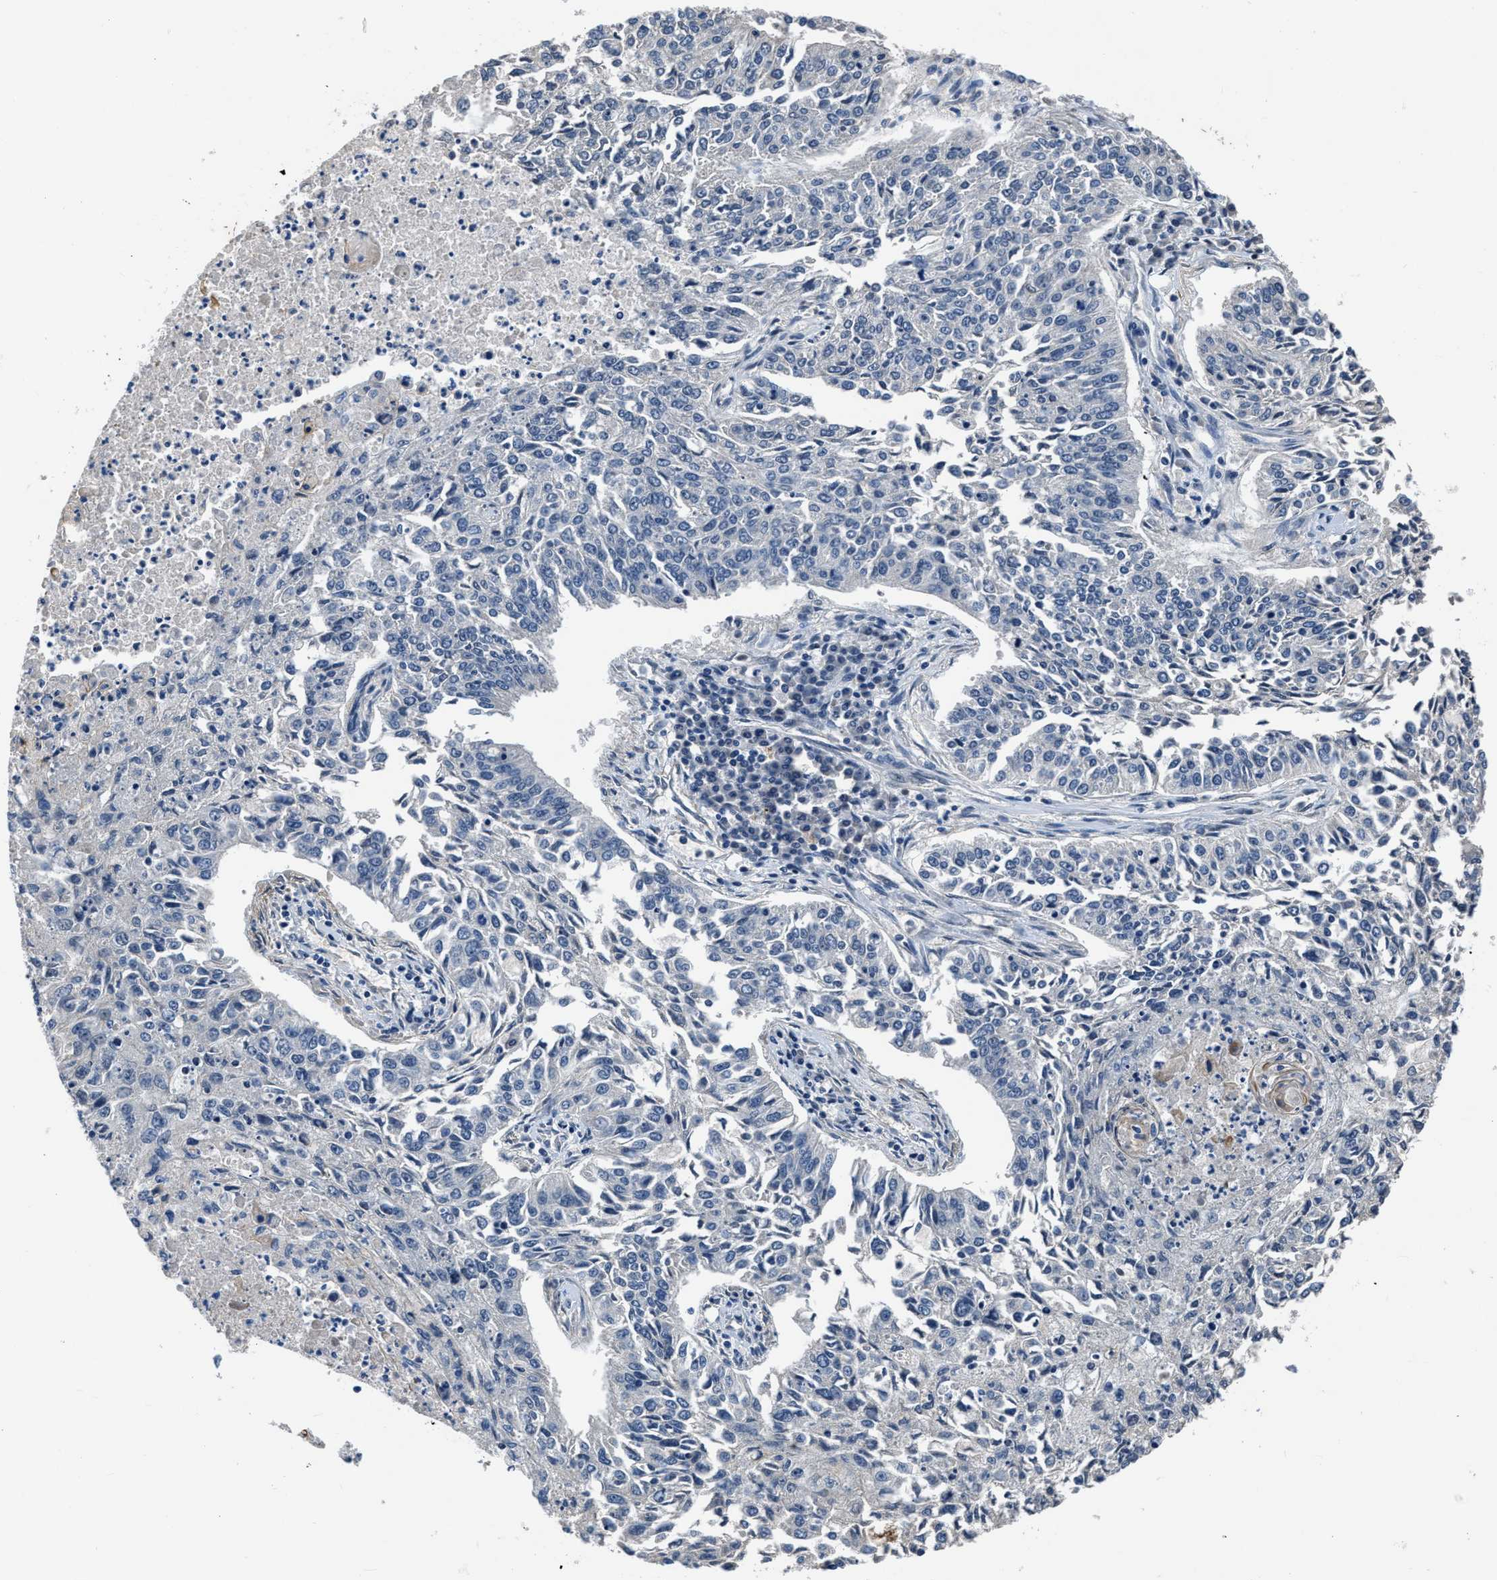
{"staining": {"intensity": "negative", "quantity": "none", "location": "none"}, "tissue": "lung cancer", "cell_type": "Tumor cells", "image_type": "cancer", "snomed": [{"axis": "morphology", "description": "Normal tissue, NOS"}, {"axis": "morphology", "description": "Squamous cell carcinoma, NOS"}, {"axis": "topography", "description": "Cartilage tissue"}, {"axis": "topography", "description": "Bronchus"}, {"axis": "topography", "description": "Lung"}], "caption": "Immunohistochemical staining of human squamous cell carcinoma (lung) demonstrates no significant expression in tumor cells.", "gene": "LANCL2", "patient": {"sex": "female", "age": 49}}